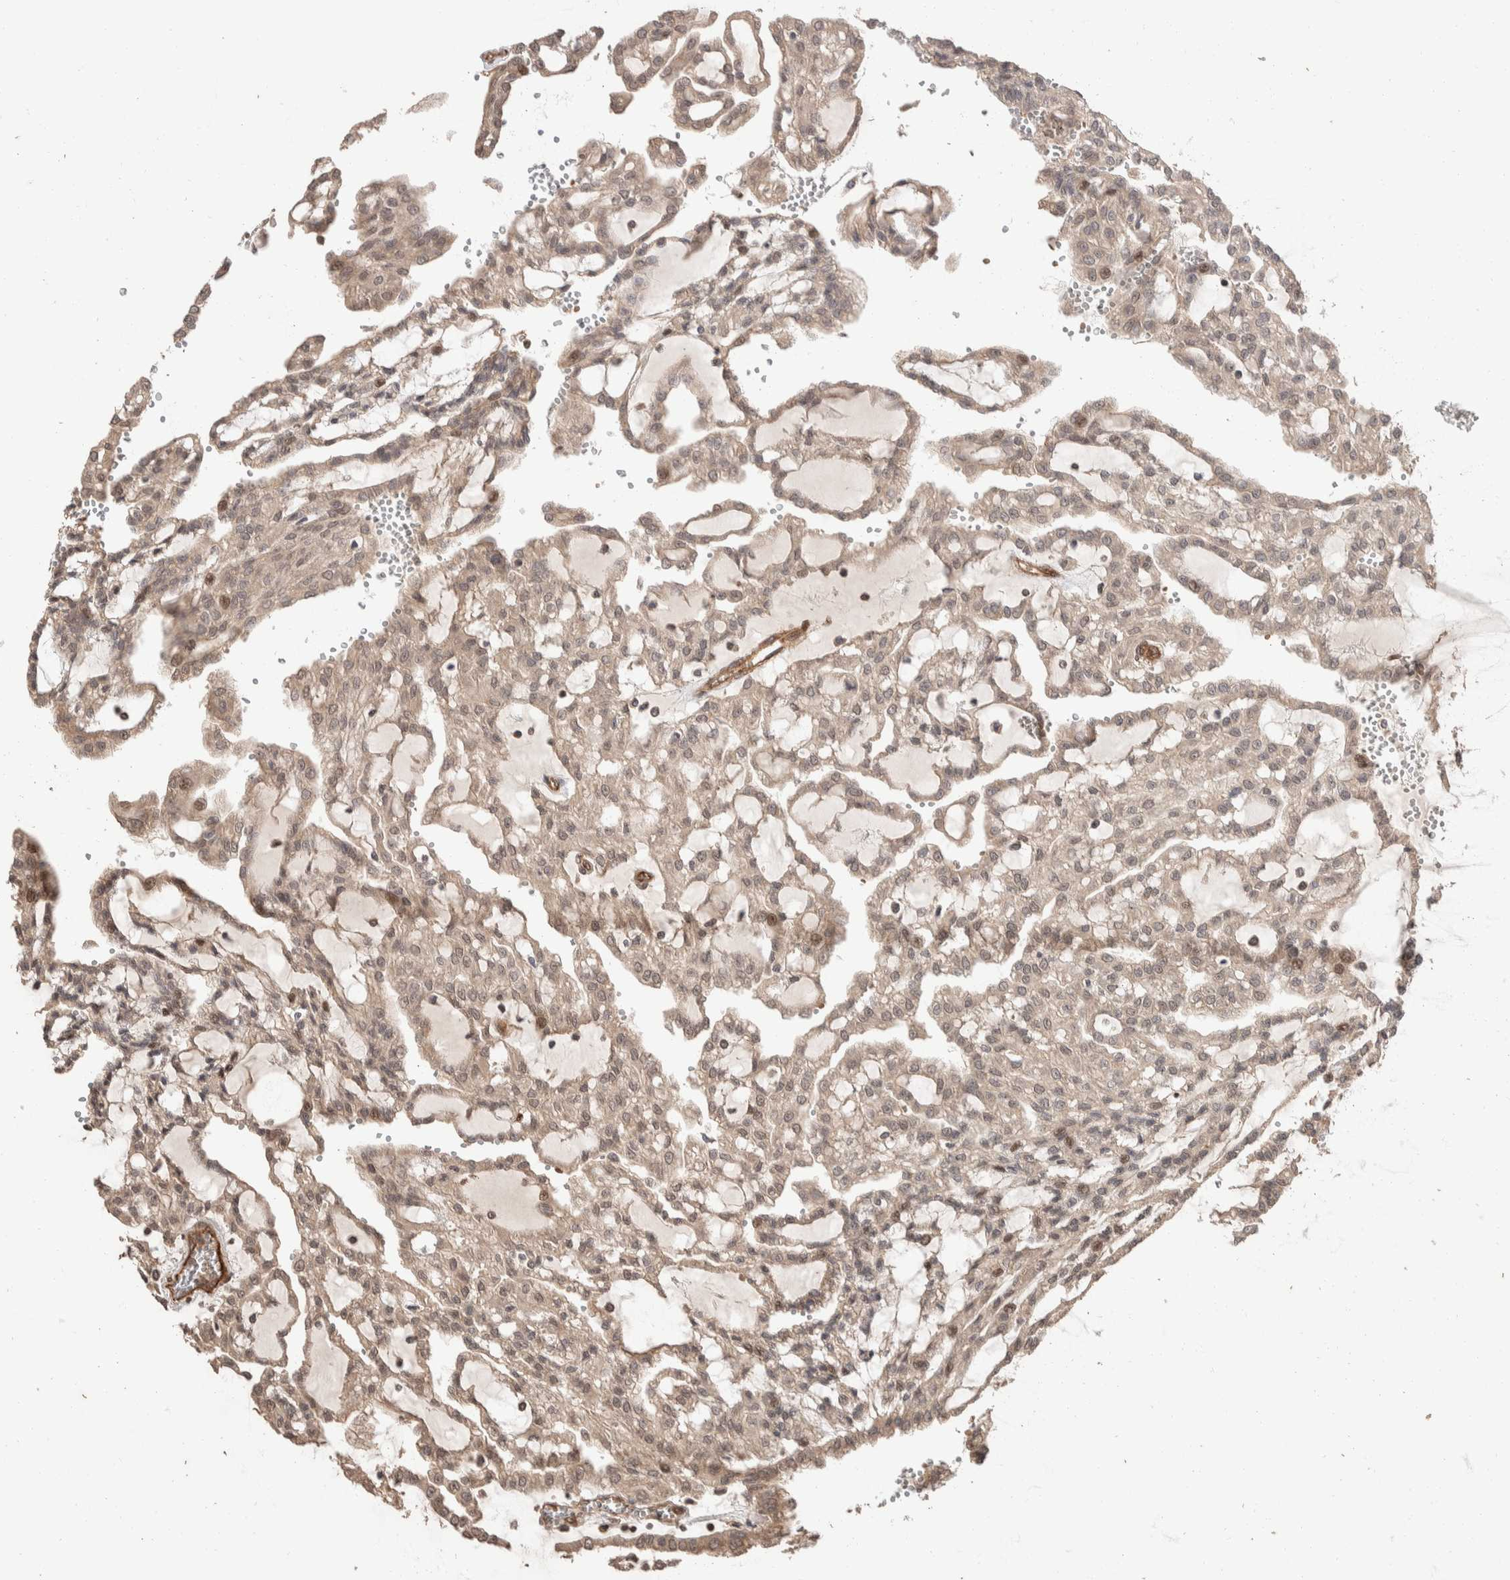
{"staining": {"intensity": "weak", "quantity": ">75%", "location": "cytoplasmic/membranous,nuclear"}, "tissue": "renal cancer", "cell_type": "Tumor cells", "image_type": "cancer", "snomed": [{"axis": "morphology", "description": "Adenocarcinoma, NOS"}, {"axis": "topography", "description": "Kidney"}], "caption": "A photomicrograph of human renal cancer stained for a protein exhibits weak cytoplasmic/membranous and nuclear brown staining in tumor cells.", "gene": "ERC1", "patient": {"sex": "male", "age": 63}}